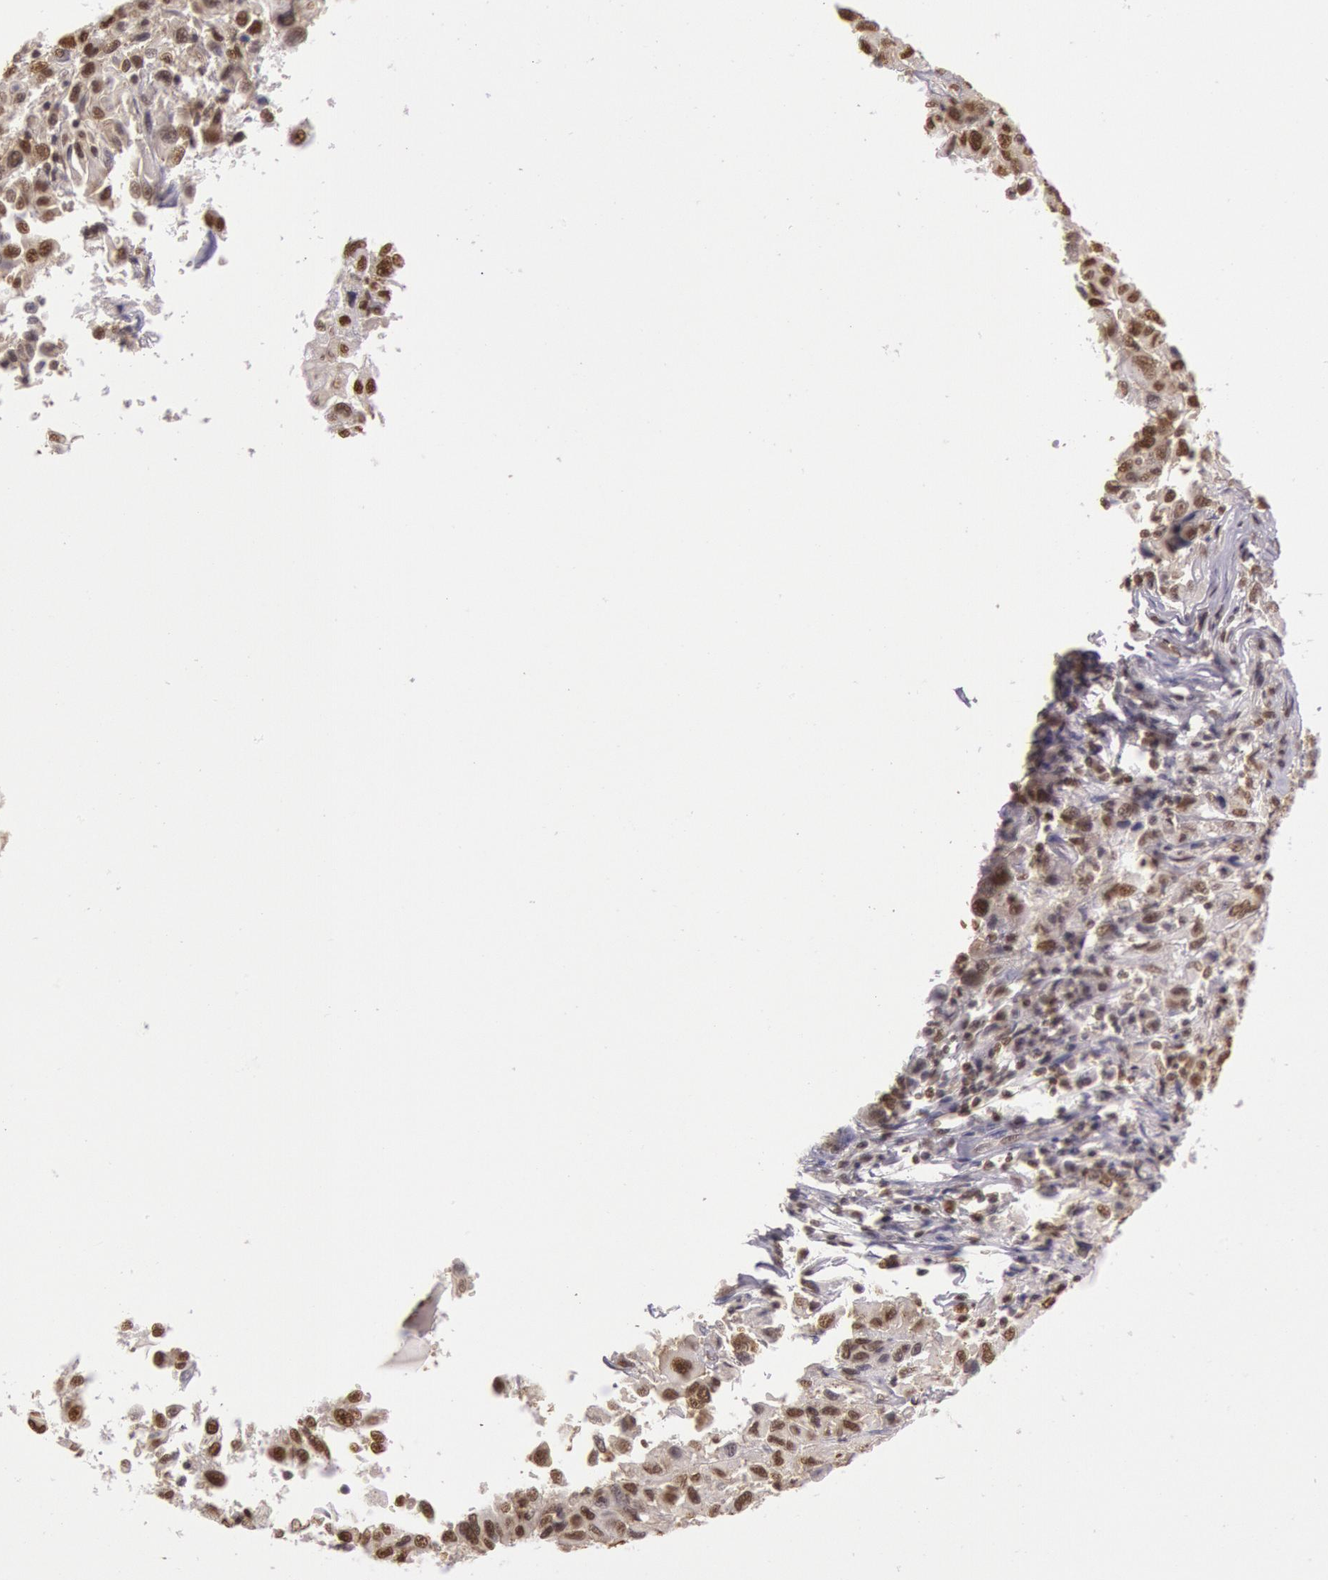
{"staining": {"intensity": "strong", "quantity": ">75%", "location": "nuclear"}, "tissue": "melanoma", "cell_type": "Tumor cells", "image_type": "cancer", "snomed": [{"axis": "morphology", "description": "Malignant melanoma, NOS"}, {"axis": "topography", "description": "Skin"}], "caption": "Malignant melanoma was stained to show a protein in brown. There is high levels of strong nuclear positivity in approximately >75% of tumor cells.", "gene": "ESS2", "patient": {"sex": "female", "age": 77}}